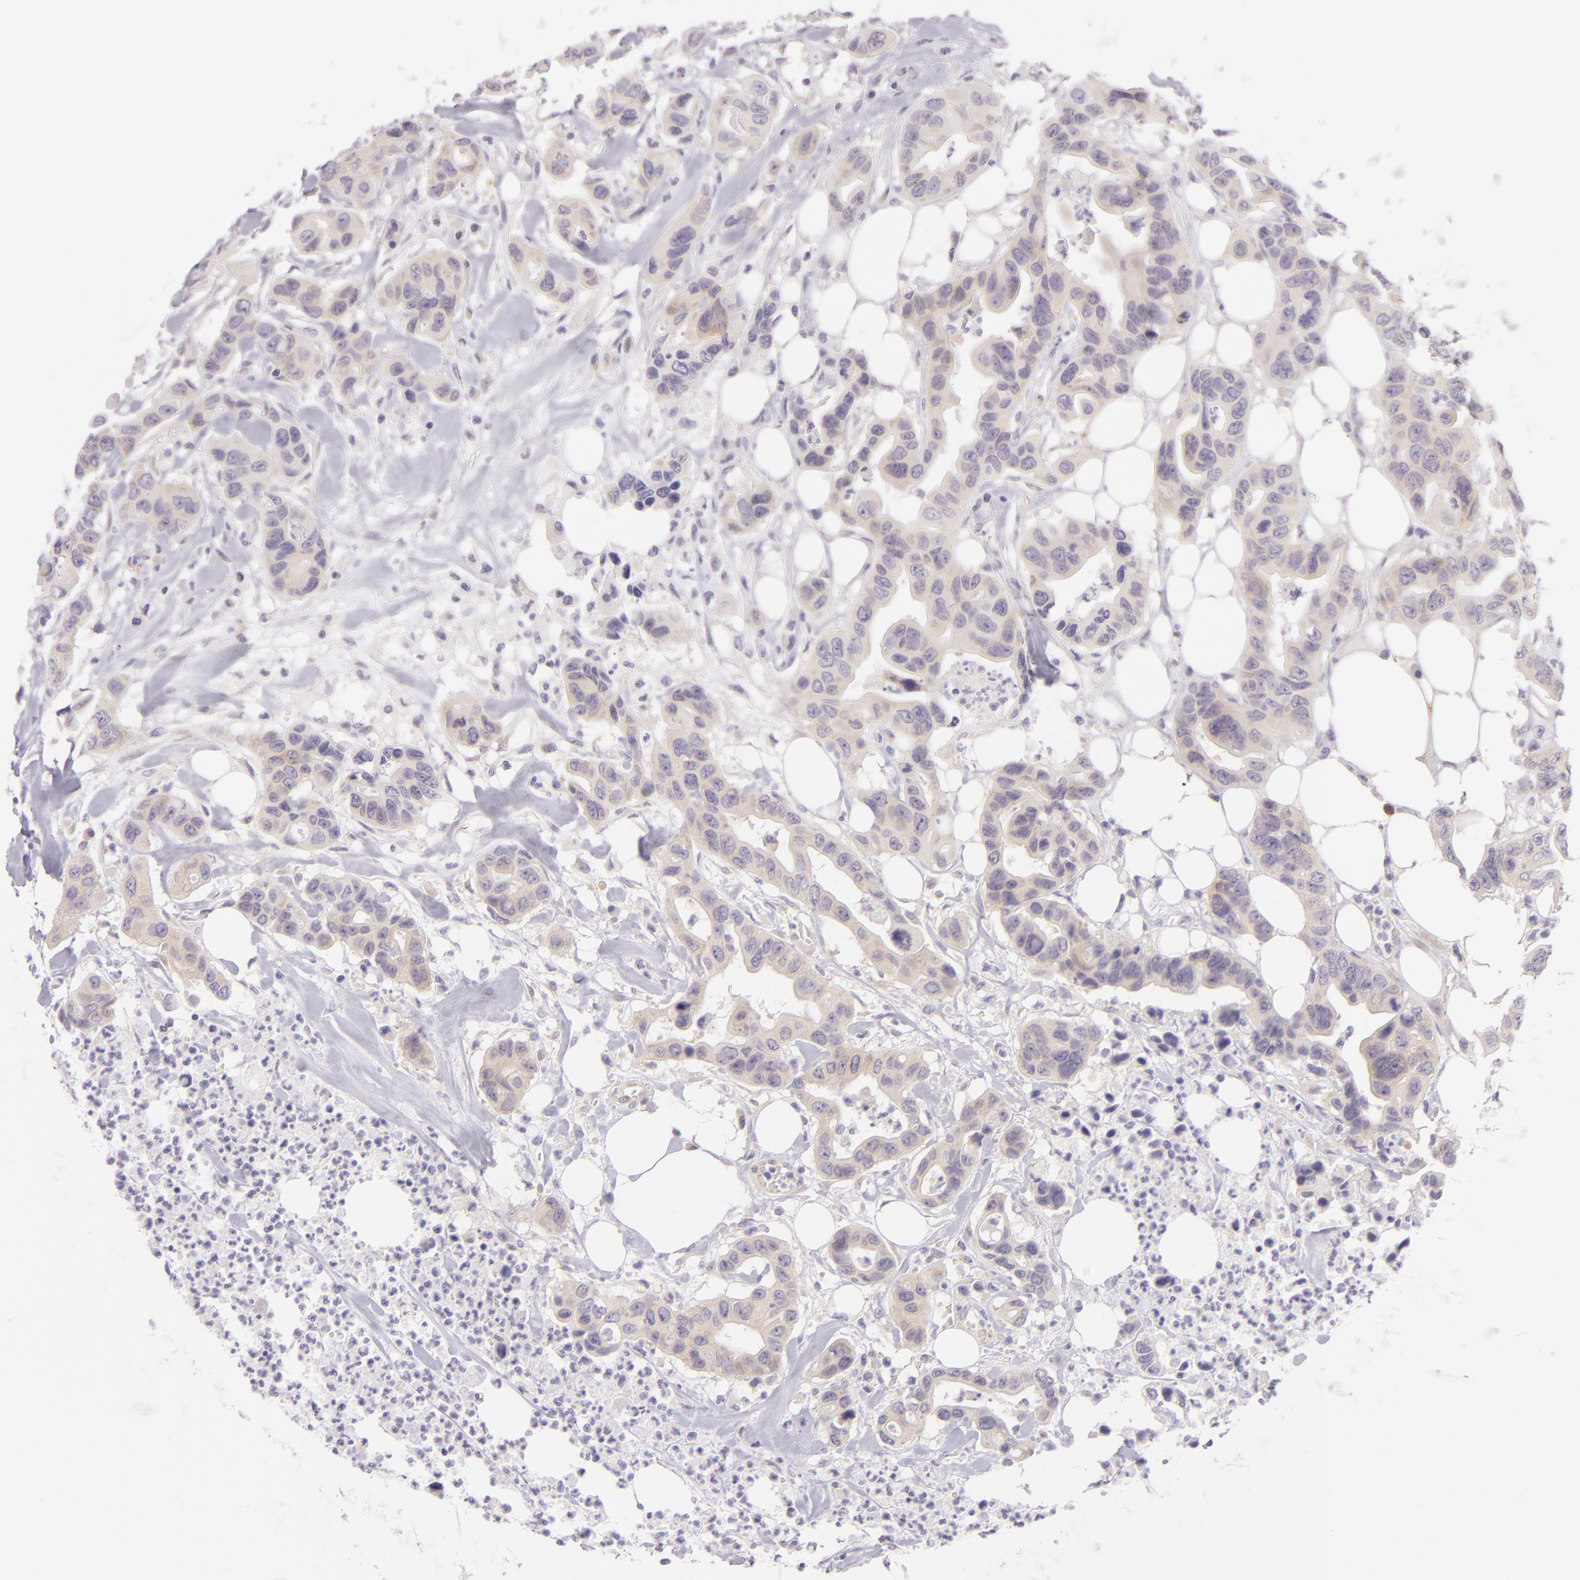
{"staining": {"intensity": "weak", "quantity": ">75%", "location": "cytoplasmic/membranous"}, "tissue": "colorectal cancer", "cell_type": "Tumor cells", "image_type": "cancer", "snomed": [{"axis": "morphology", "description": "Adenocarcinoma, NOS"}, {"axis": "topography", "description": "Colon"}], "caption": "High-magnification brightfield microscopy of adenocarcinoma (colorectal) stained with DAB (brown) and counterstained with hematoxylin (blue). tumor cells exhibit weak cytoplasmic/membranous expression is seen in about>75% of cells. (DAB (3,3'-diaminobenzidine) = brown stain, brightfield microscopy at high magnification).", "gene": "ZC3H7B", "patient": {"sex": "female", "age": 70}}